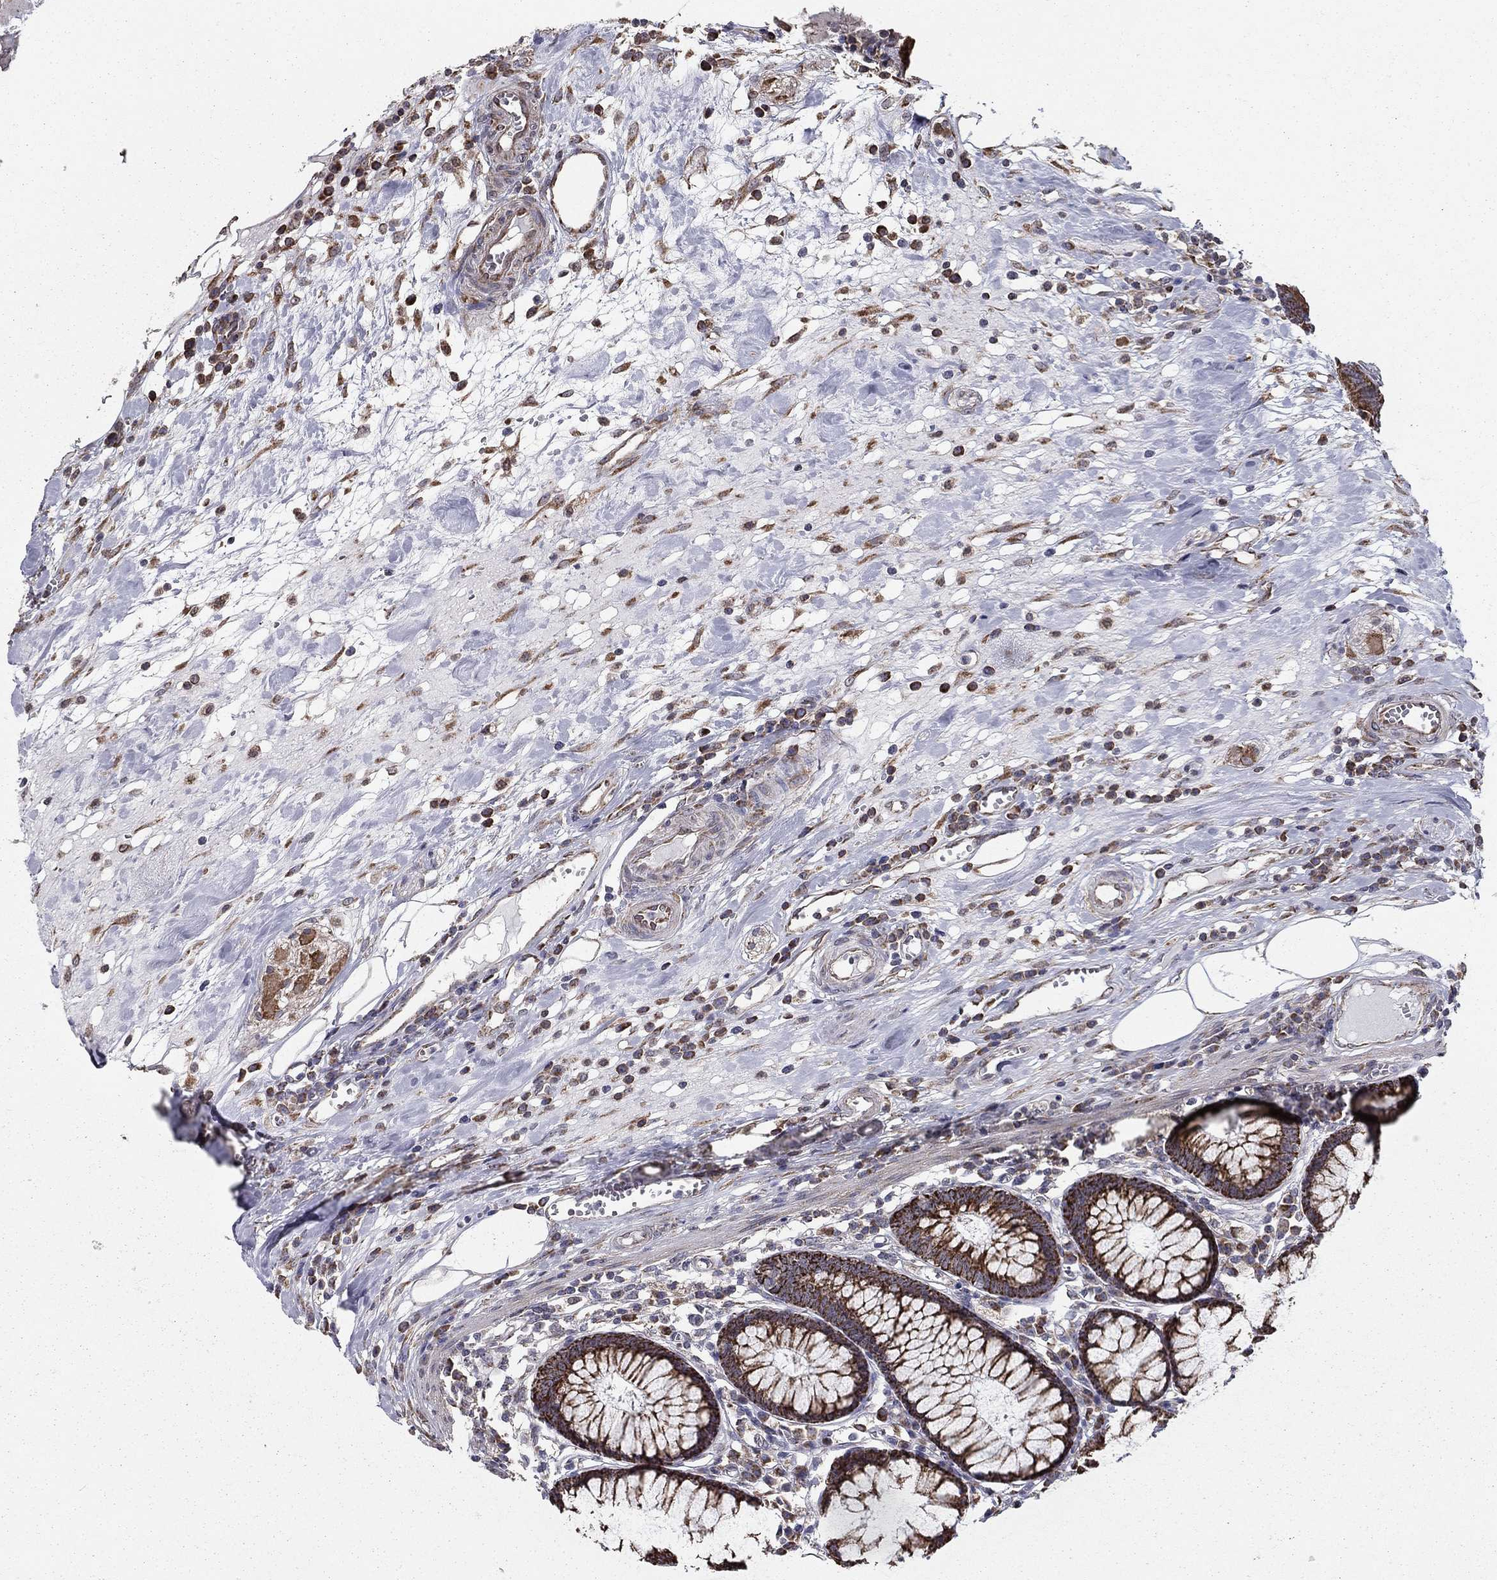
{"staining": {"intensity": "moderate", "quantity": ">75%", "location": "cytoplasmic/membranous"}, "tissue": "colon", "cell_type": "Endothelial cells", "image_type": "normal", "snomed": [{"axis": "morphology", "description": "Normal tissue, NOS"}, {"axis": "topography", "description": "Colon"}], "caption": "This is an image of immunohistochemistry staining of unremarkable colon, which shows moderate expression in the cytoplasmic/membranous of endothelial cells.", "gene": "NKIRAS1", "patient": {"sex": "male", "age": 65}}